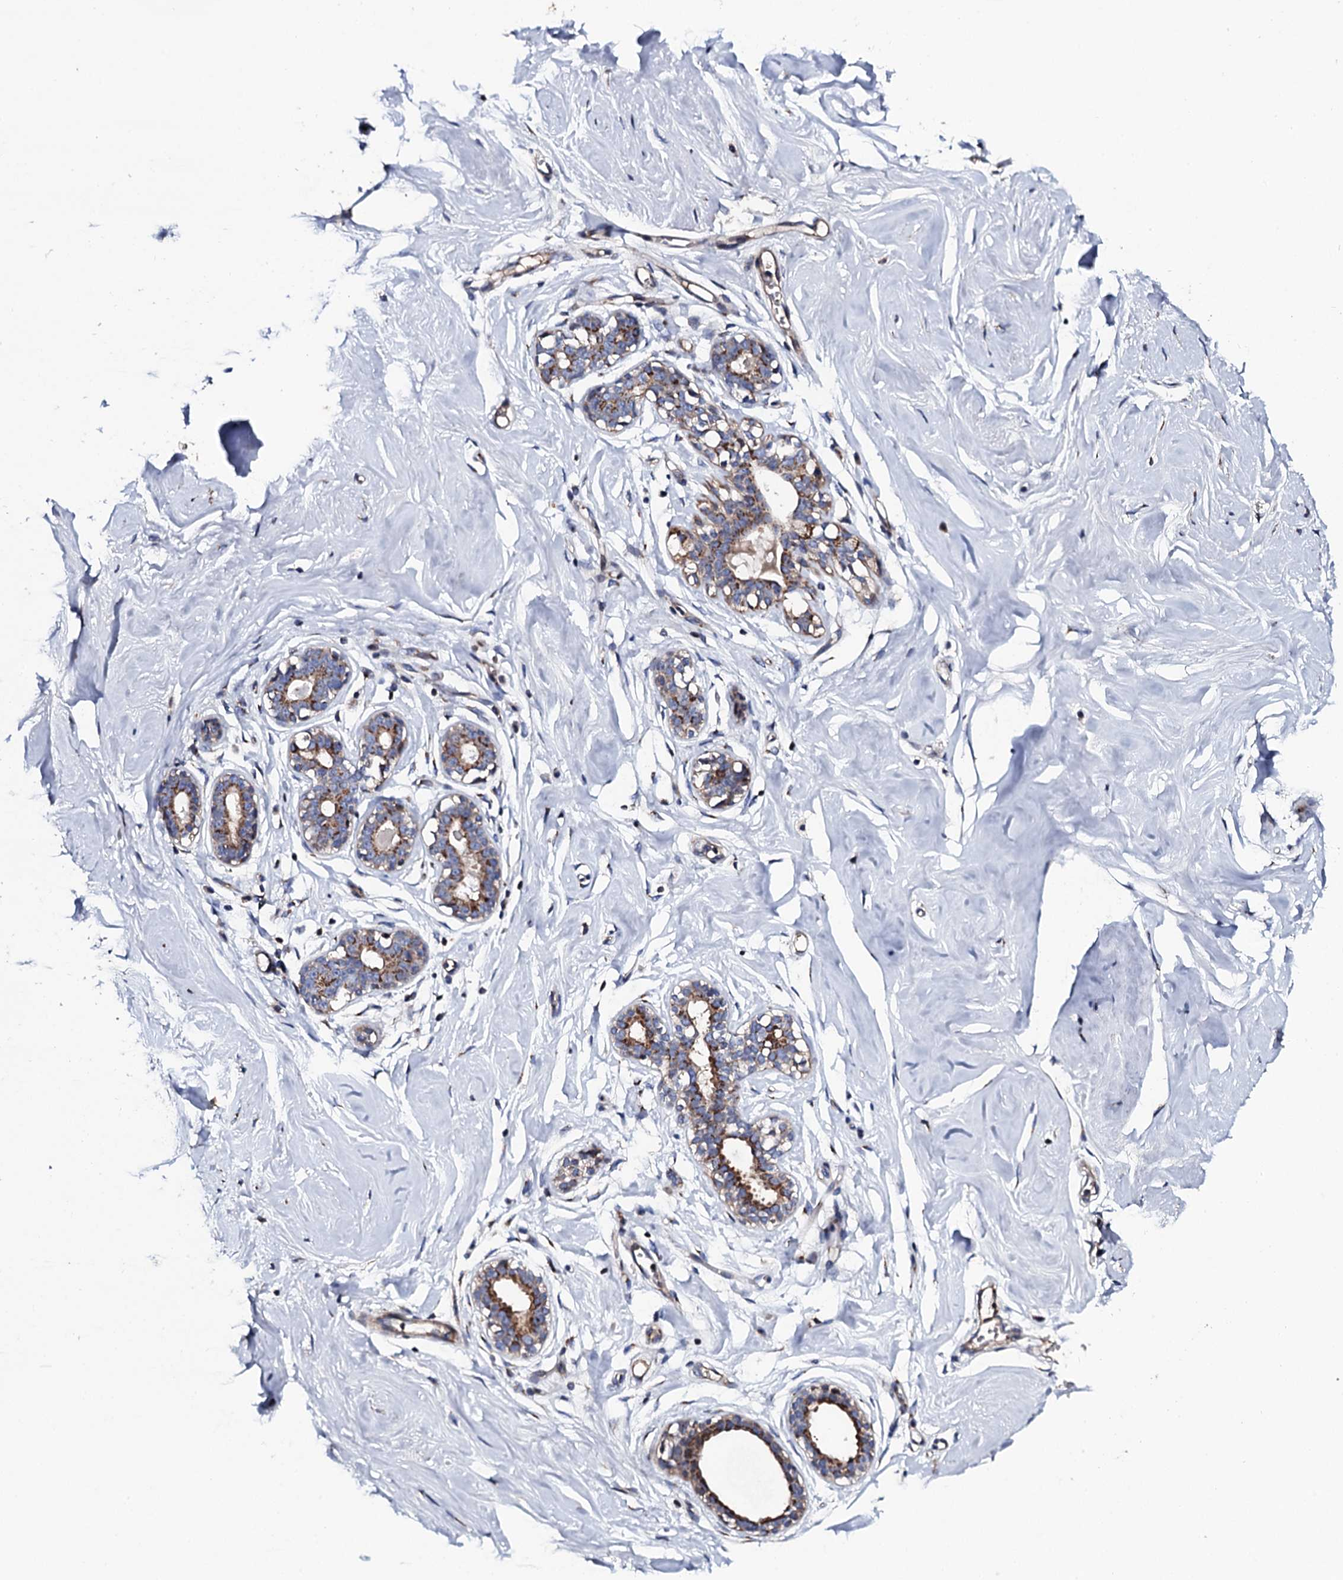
{"staining": {"intensity": "negative", "quantity": "none", "location": "none"}, "tissue": "breast", "cell_type": "Adipocytes", "image_type": "normal", "snomed": [{"axis": "morphology", "description": "Normal tissue, NOS"}, {"axis": "morphology", "description": "Adenoma, NOS"}, {"axis": "topography", "description": "Breast"}], "caption": "High magnification brightfield microscopy of benign breast stained with DAB (brown) and counterstained with hematoxylin (blue): adipocytes show no significant staining. Nuclei are stained in blue.", "gene": "PLET1", "patient": {"sex": "female", "age": 23}}